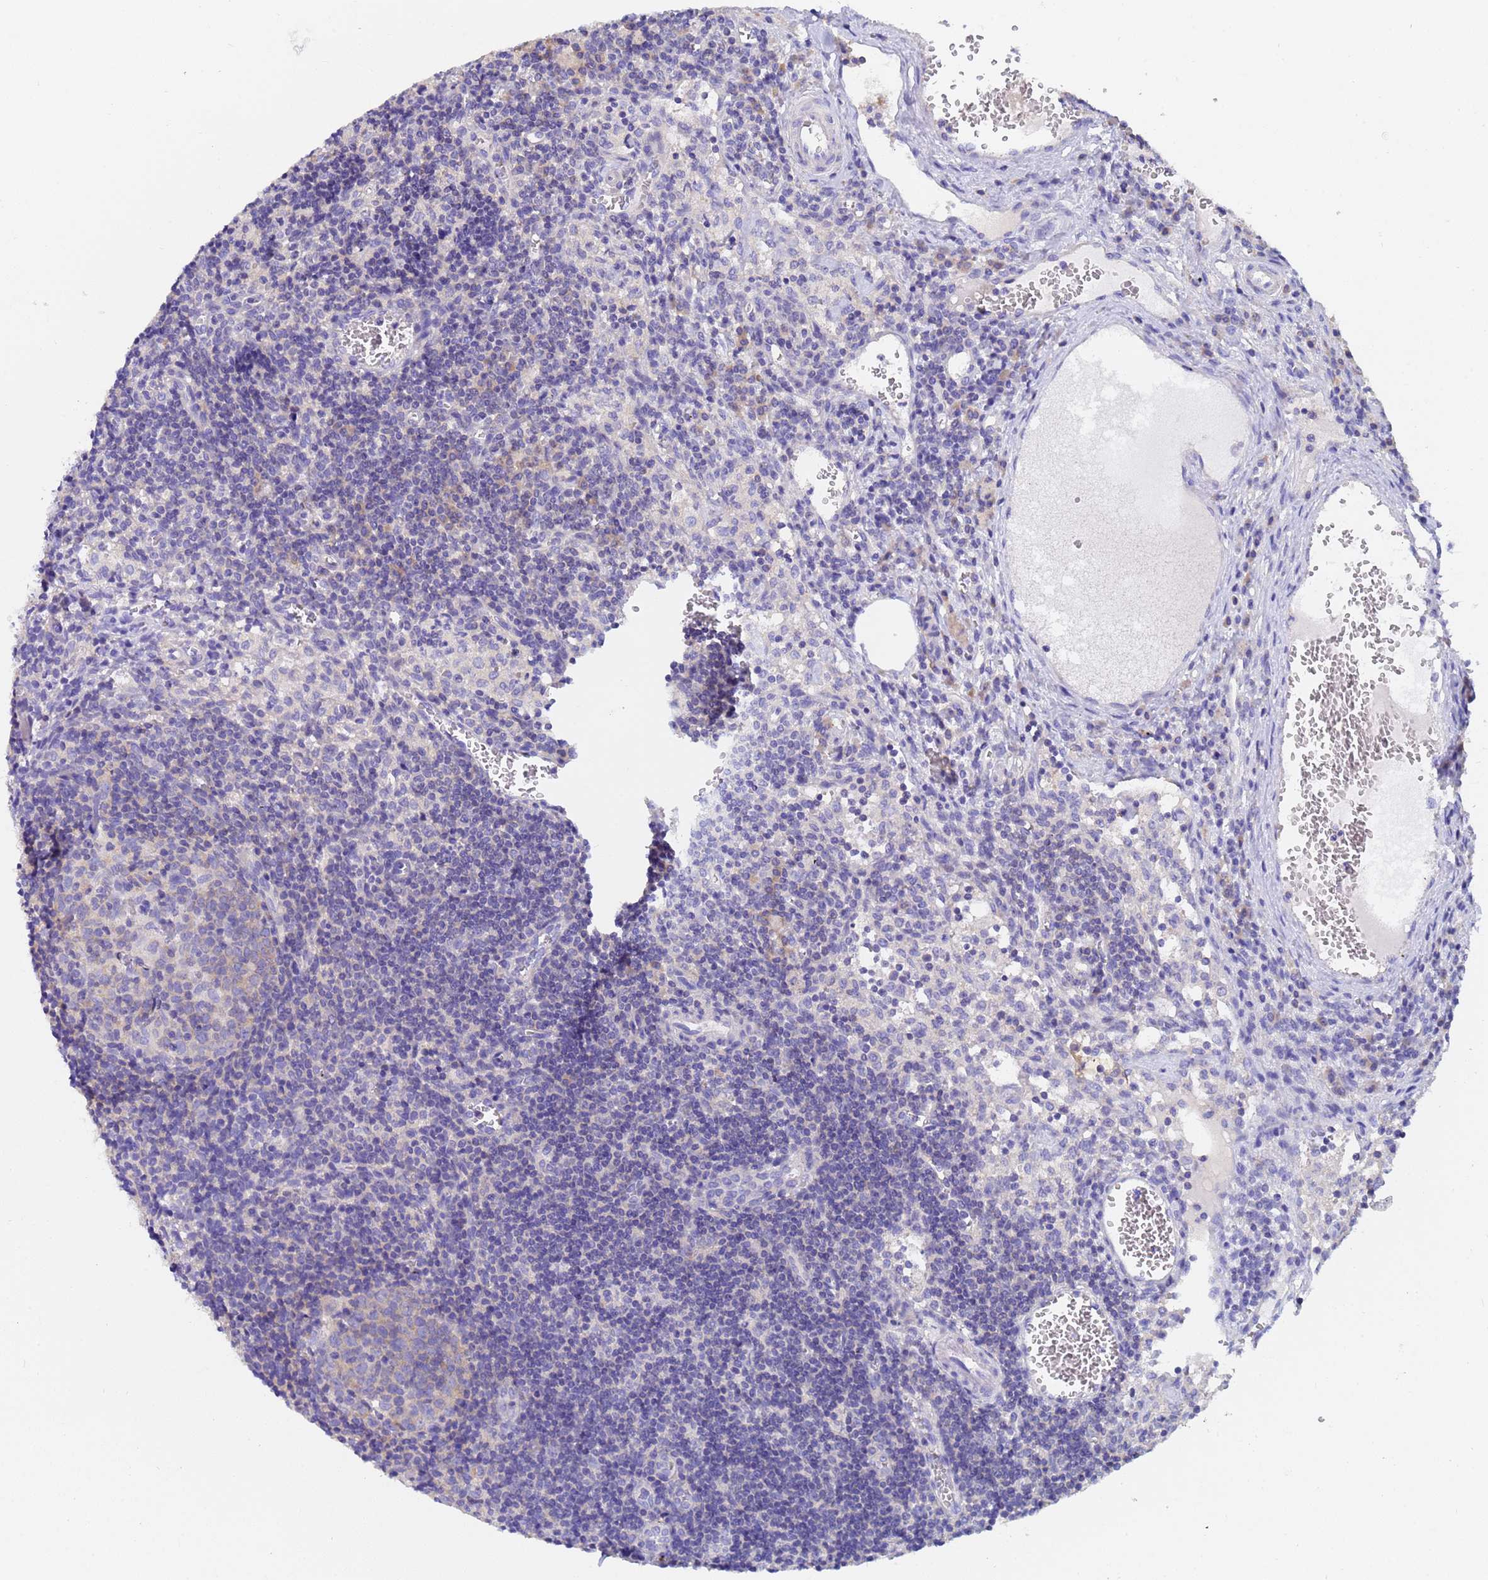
{"staining": {"intensity": "negative", "quantity": "none", "location": "none"}, "tissue": "lymph node", "cell_type": "Germinal center cells", "image_type": "normal", "snomed": [{"axis": "morphology", "description": "Normal tissue, NOS"}, {"axis": "topography", "description": "Lymph node"}], "caption": "This is an immunohistochemistry photomicrograph of normal human lymph node. There is no positivity in germinal center cells.", "gene": "UBE2O", "patient": {"sex": "female", "age": 37}}